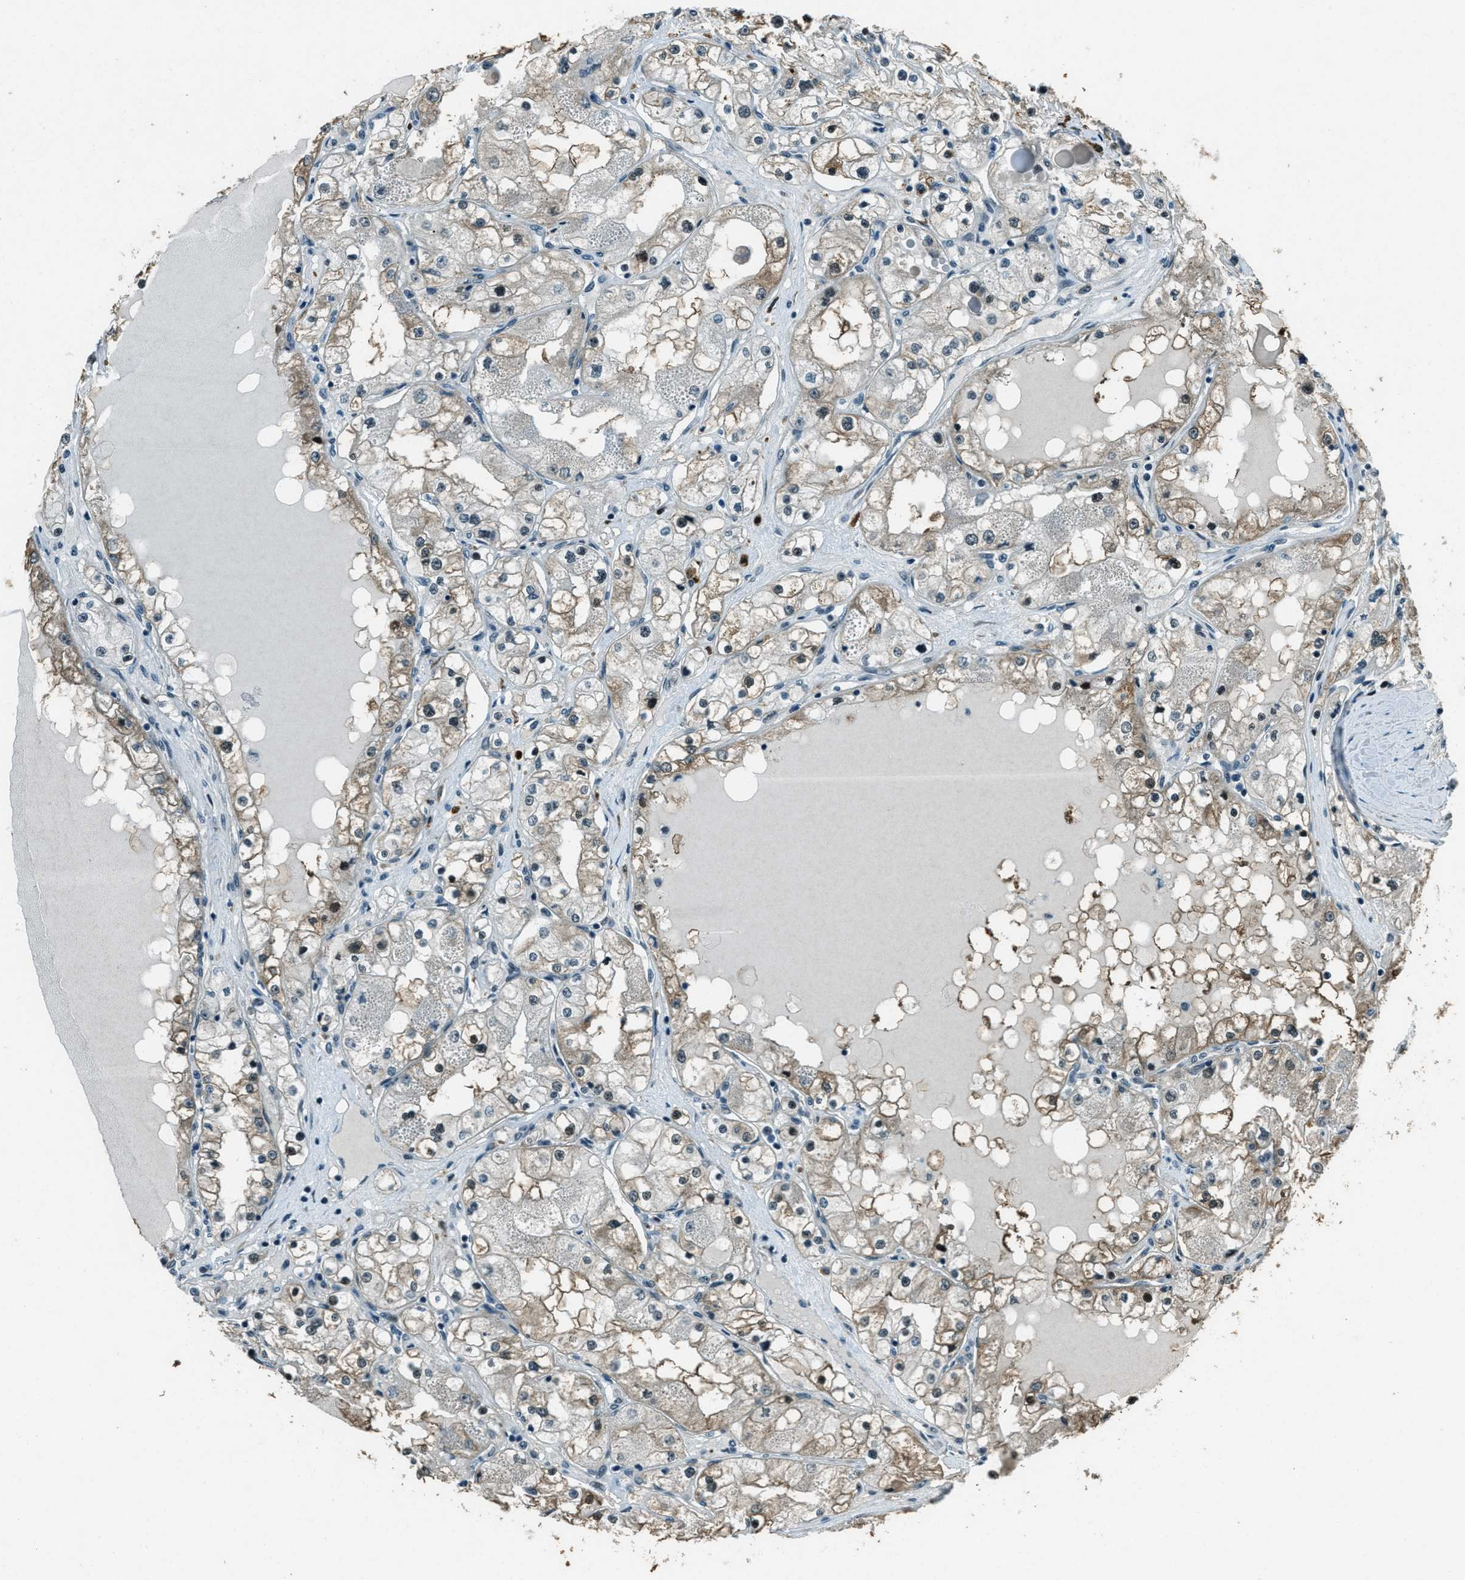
{"staining": {"intensity": "weak", "quantity": "25%-75%", "location": "cytoplasmic/membranous"}, "tissue": "renal cancer", "cell_type": "Tumor cells", "image_type": "cancer", "snomed": [{"axis": "morphology", "description": "Adenocarcinoma, NOS"}, {"axis": "topography", "description": "Kidney"}], "caption": "The micrograph demonstrates staining of renal adenocarcinoma, revealing weak cytoplasmic/membranous protein positivity (brown color) within tumor cells.", "gene": "TARDBP", "patient": {"sex": "male", "age": 68}}